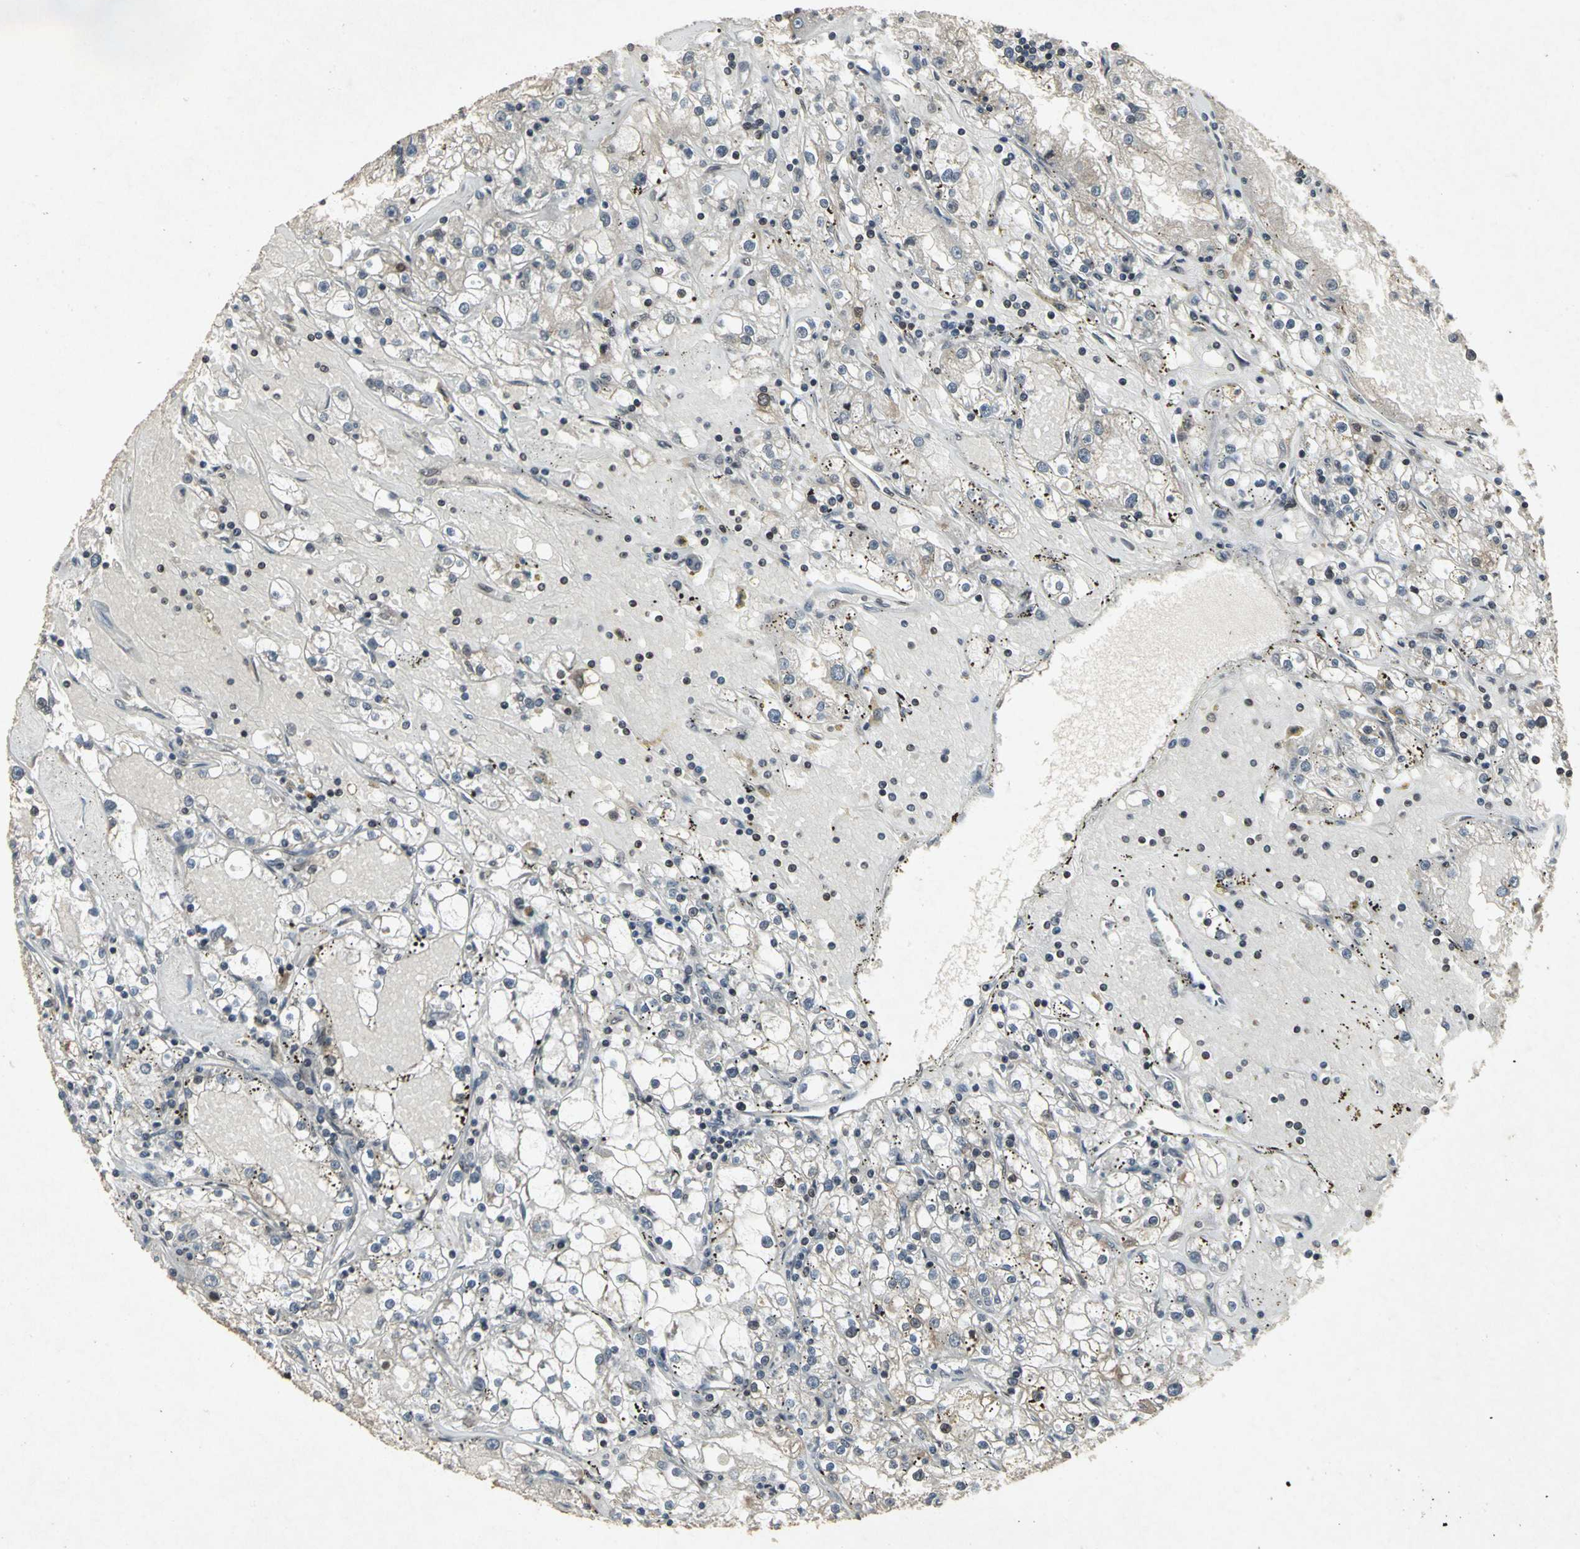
{"staining": {"intensity": "weak", "quantity": "<25%", "location": "cytoplasmic/membranous"}, "tissue": "renal cancer", "cell_type": "Tumor cells", "image_type": "cancer", "snomed": [{"axis": "morphology", "description": "Adenocarcinoma, NOS"}, {"axis": "topography", "description": "Kidney"}], "caption": "An image of adenocarcinoma (renal) stained for a protein demonstrates no brown staining in tumor cells.", "gene": "SH2B3", "patient": {"sex": "male", "age": 56}}